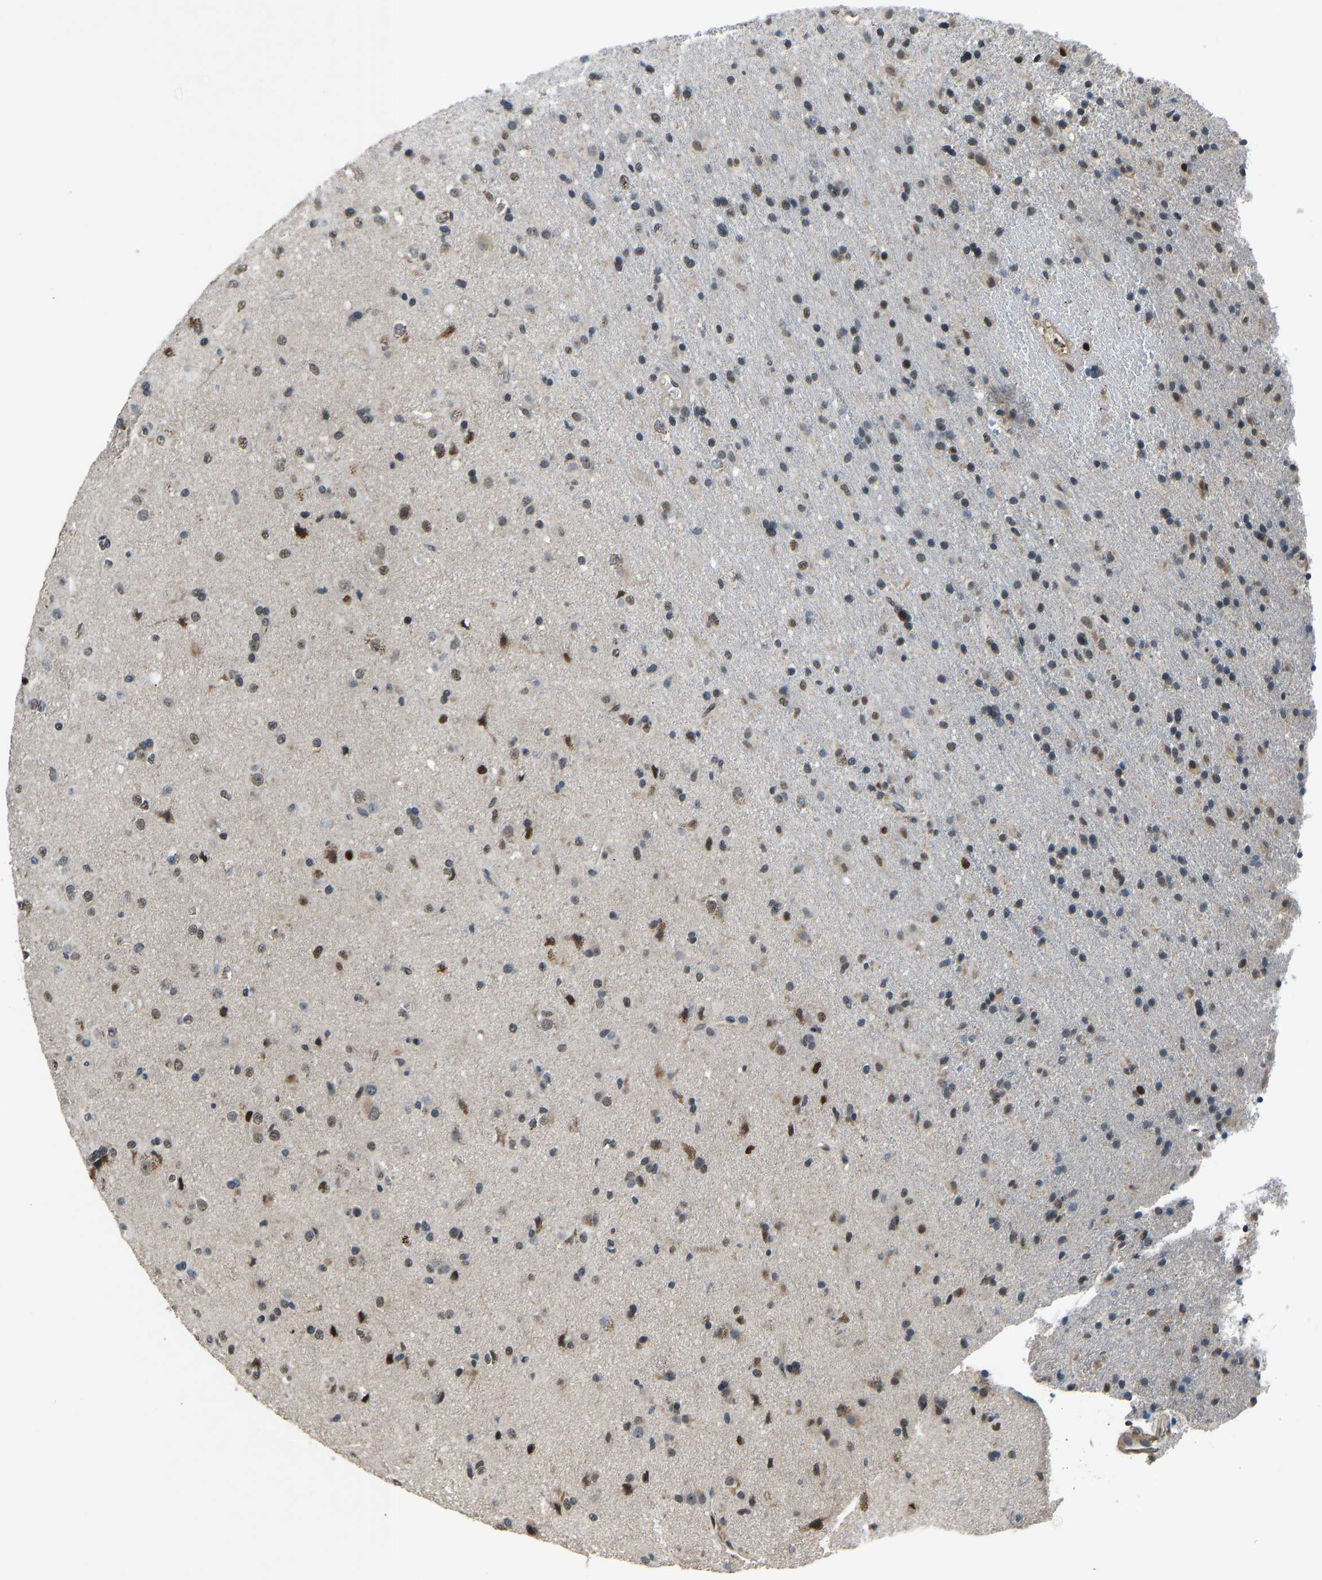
{"staining": {"intensity": "moderate", "quantity": "<25%", "location": "nuclear"}, "tissue": "glioma", "cell_type": "Tumor cells", "image_type": "cancer", "snomed": [{"axis": "morphology", "description": "Glioma, malignant, Low grade"}, {"axis": "topography", "description": "Brain"}], "caption": "Glioma tissue shows moderate nuclear staining in approximately <25% of tumor cells", "gene": "FOS", "patient": {"sex": "male", "age": 65}}